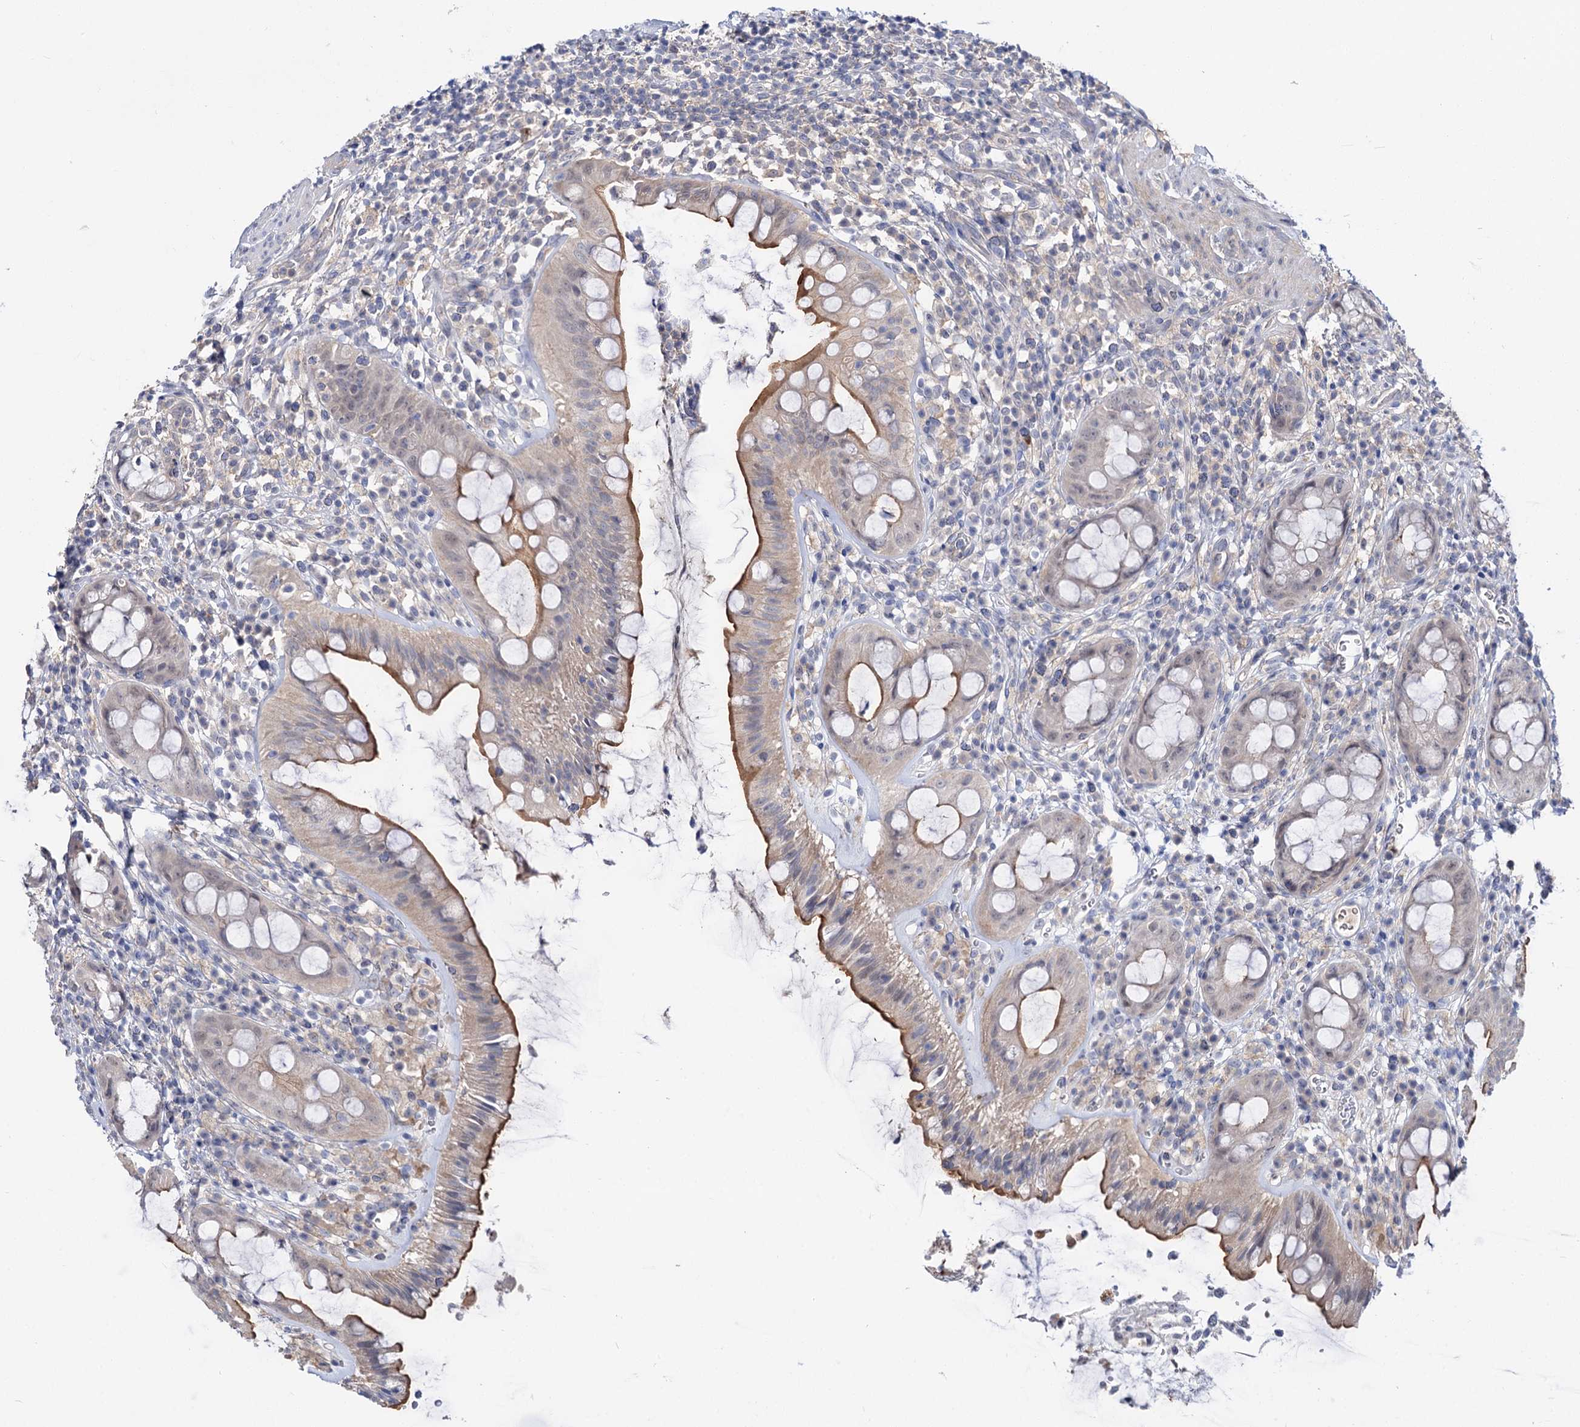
{"staining": {"intensity": "moderate", "quantity": "25%-75%", "location": "cytoplasmic/membranous"}, "tissue": "rectum", "cell_type": "Glandular cells", "image_type": "normal", "snomed": [{"axis": "morphology", "description": "Normal tissue, NOS"}, {"axis": "topography", "description": "Rectum"}], "caption": "Immunohistochemical staining of unremarkable human rectum demonstrates moderate cytoplasmic/membranous protein positivity in approximately 25%-75% of glandular cells.", "gene": "NEK10", "patient": {"sex": "female", "age": 57}}